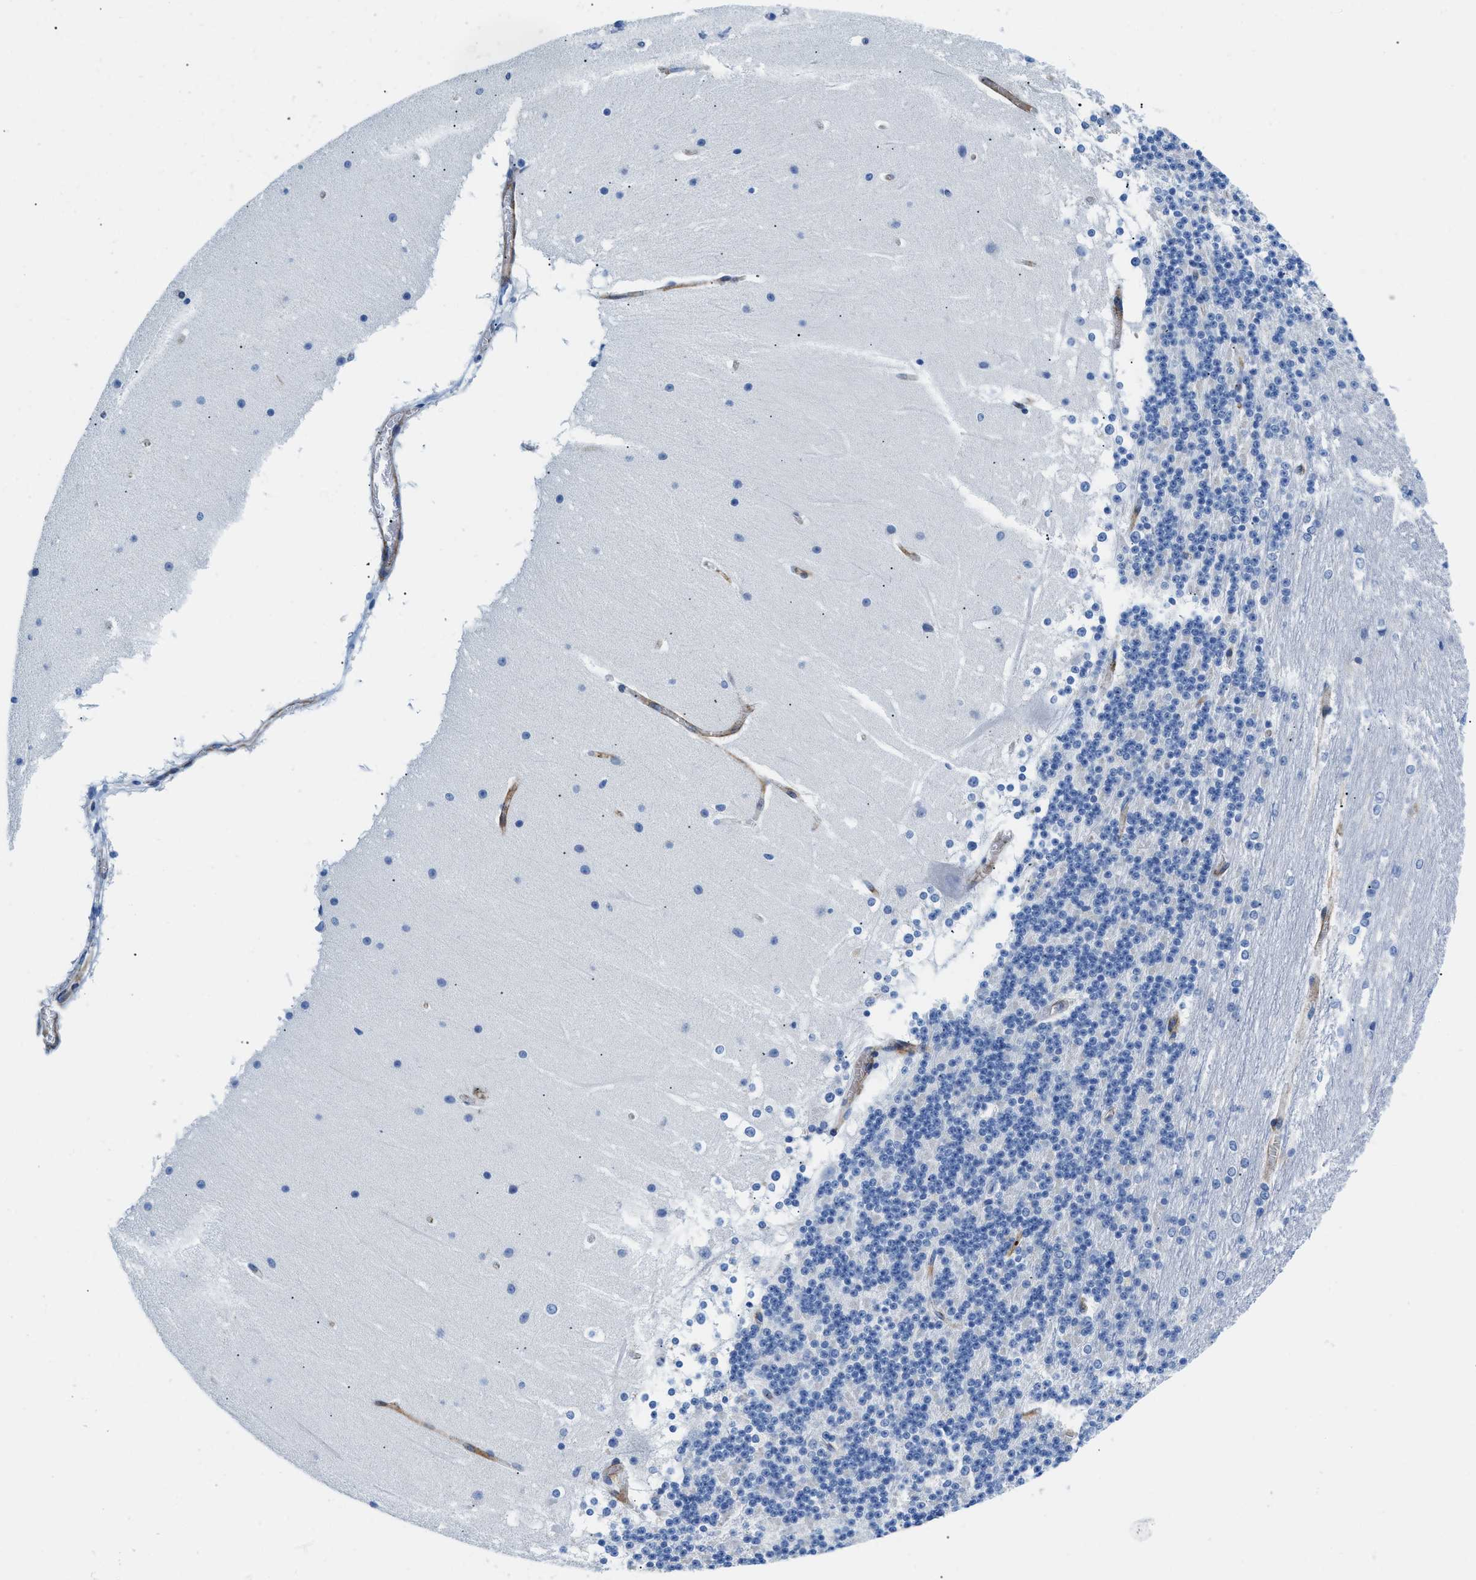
{"staining": {"intensity": "negative", "quantity": "none", "location": "none"}, "tissue": "cerebellum", "cell_type": "Cells in granular layer", "image_type": "normal", "snomed": [{"axis": "morphology", "description": "Normal tissue, NOS"}, {"axis": "topography", "description": "Cerebellum"}], "caption": "There is no significant positivity in cells in granular layer of cerebellum. Nuclei are stained in blue.", "gene": "CUTA", "patient": {"sex": "female", "age": 19}}